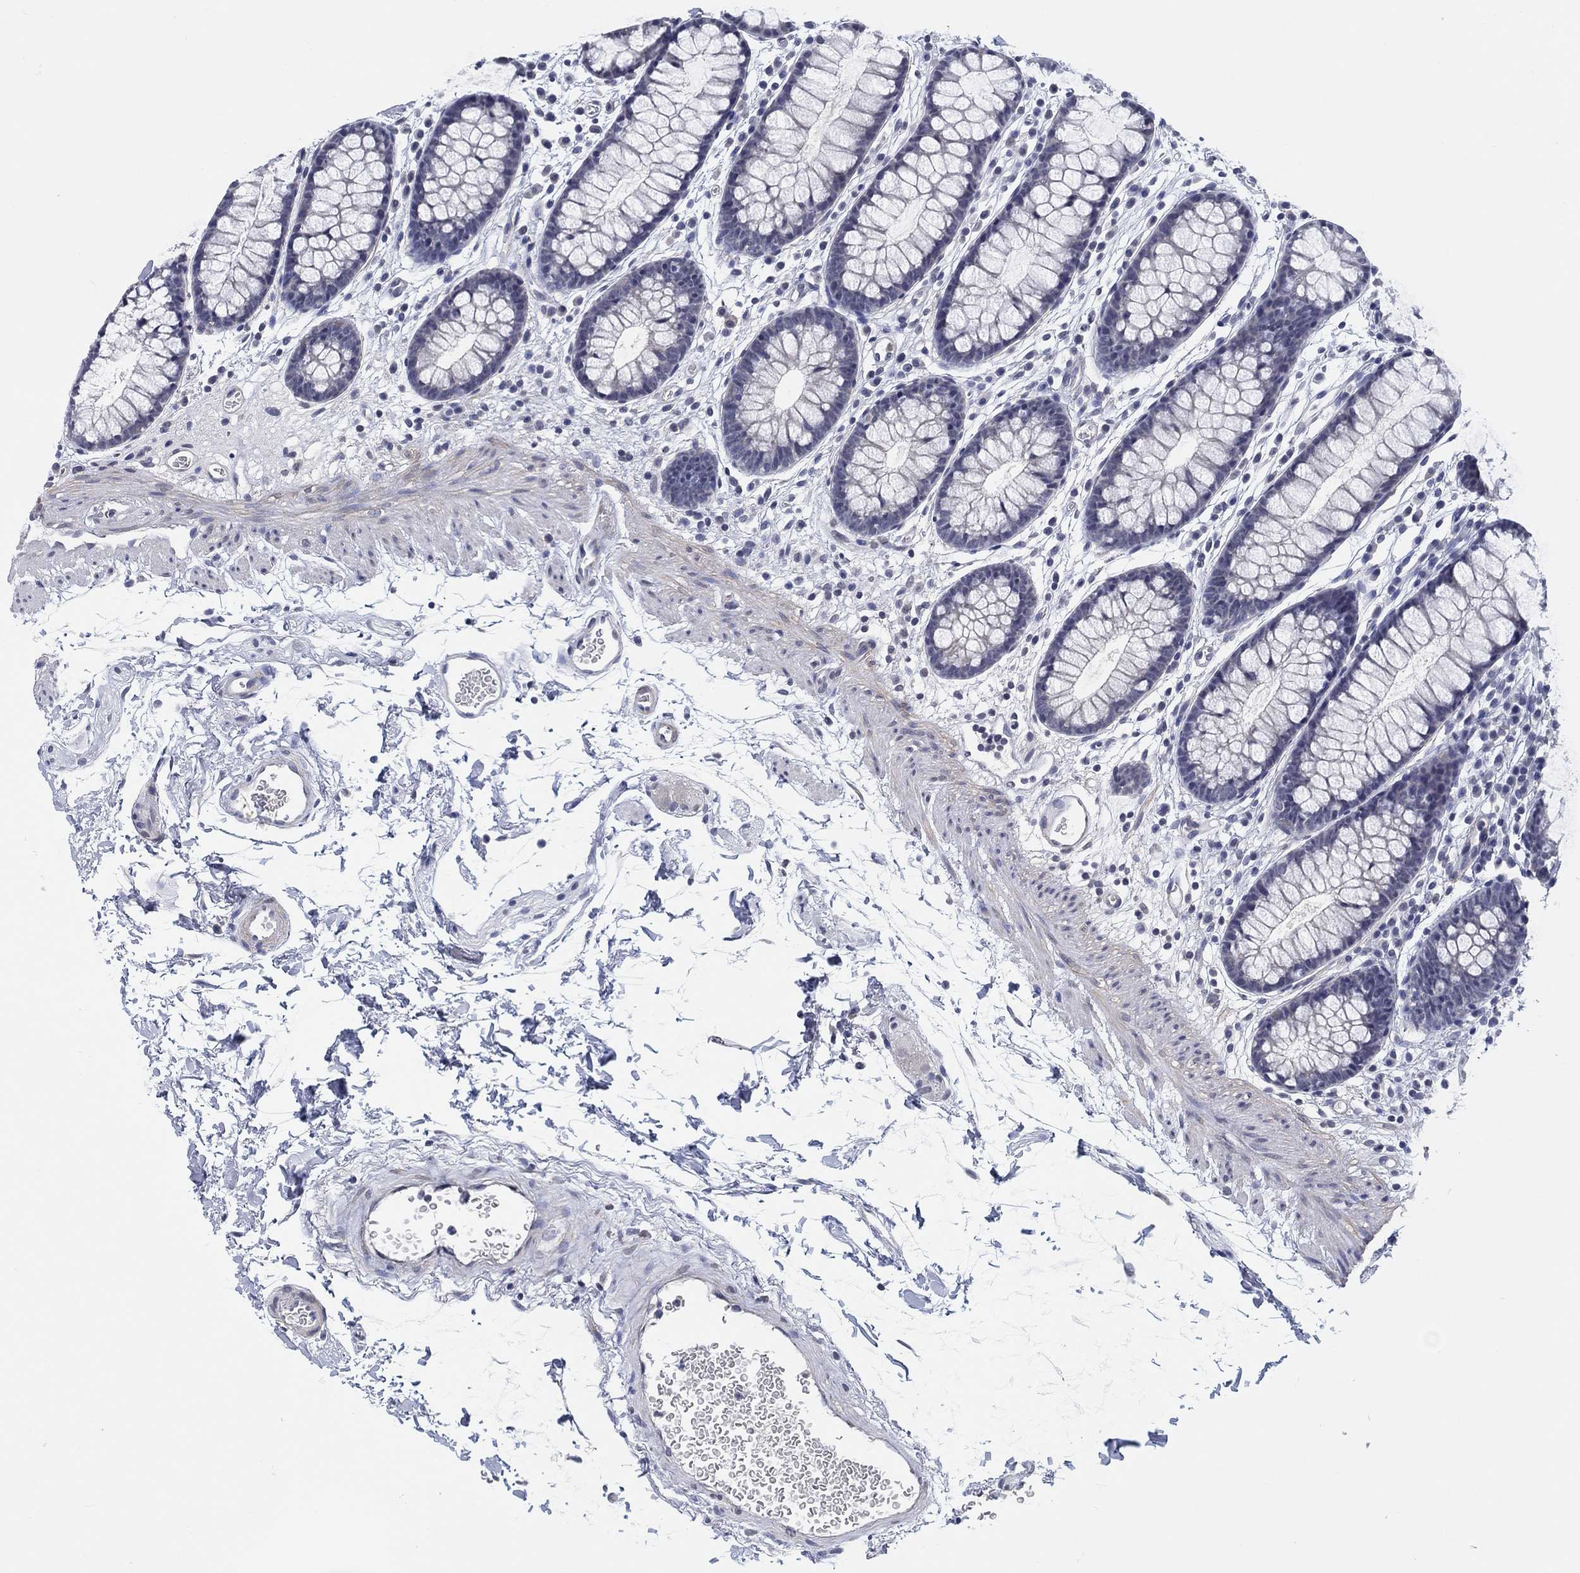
{"staining": {"intensity": "negative", "quantity": "none", "location": "none"}, "tissue": "colon", "cell_type": "Endothelial cells", "image_type": "normal", "snomed": [{"axis": "morphology", "description": "Normal tissue, NOS"}, {"axis": "topography", "description": "Colon"}], "caption": "DAB (3,3'-diaminobenzidine) immunohistochemical staining of unremarkable colon exhibits no significant positivity in endothelial cells.", "gene": "OTUB2", "patient": {"sex": "male", "age": 76}}